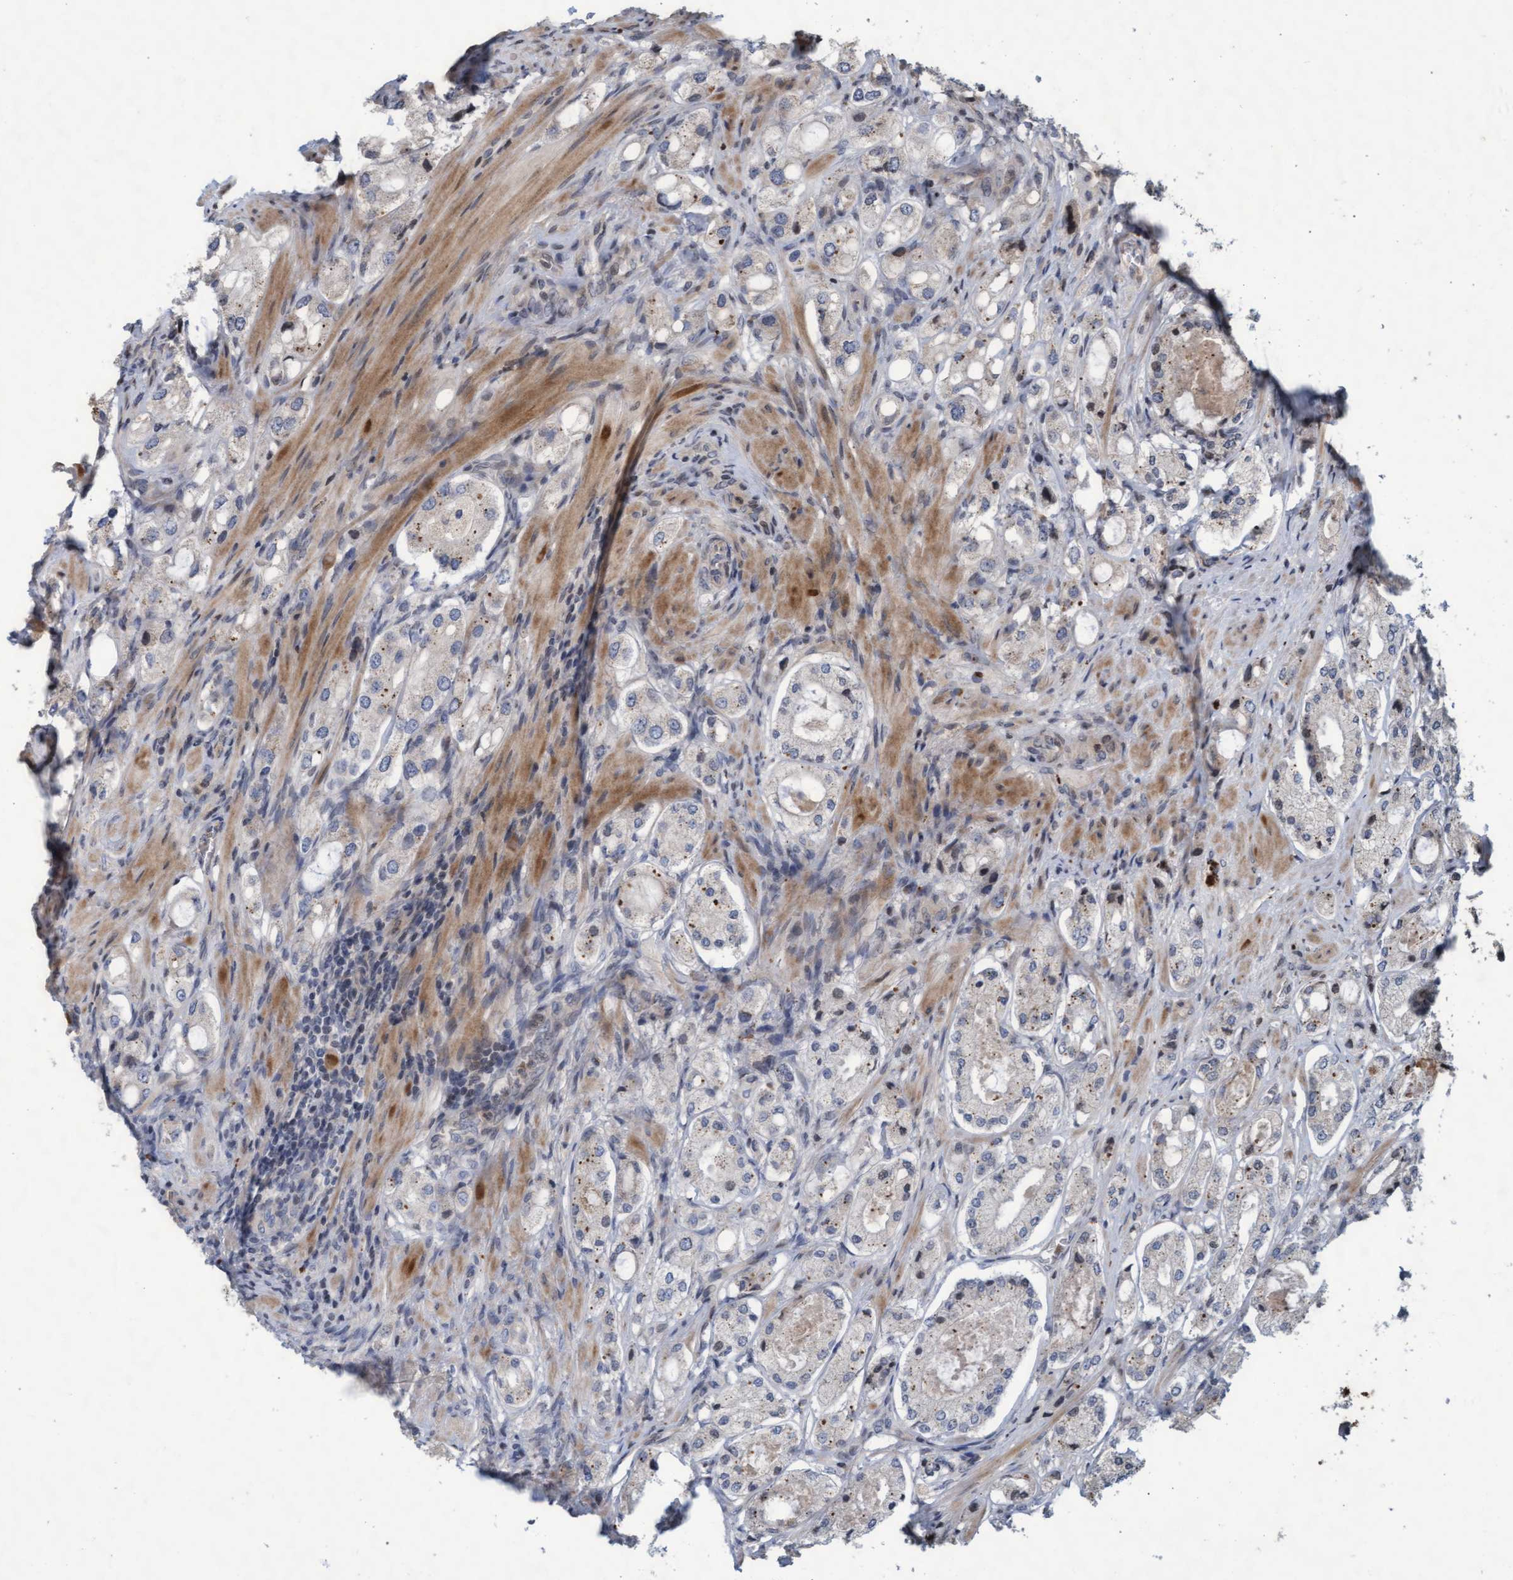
{"staining": {"intensity": "weak", "quantity": "<25%", "location": "cytoplasmic/membranous"}, "tissue": "prostate cancer", "cell_type": "Tumor cells", "image_type": "cancer", "snomed": [{"axis": "morphology", "description": "Adenocarcinoma, High grade"}, {"axis": "topography", "description": "Prostate"}], "caption": "Tumor cells are negative for brown protein staining in prostate adenocarcinoma (high-grade).", "gene": "KCNC2", "patient": {"sex": "male", "age": 65}}